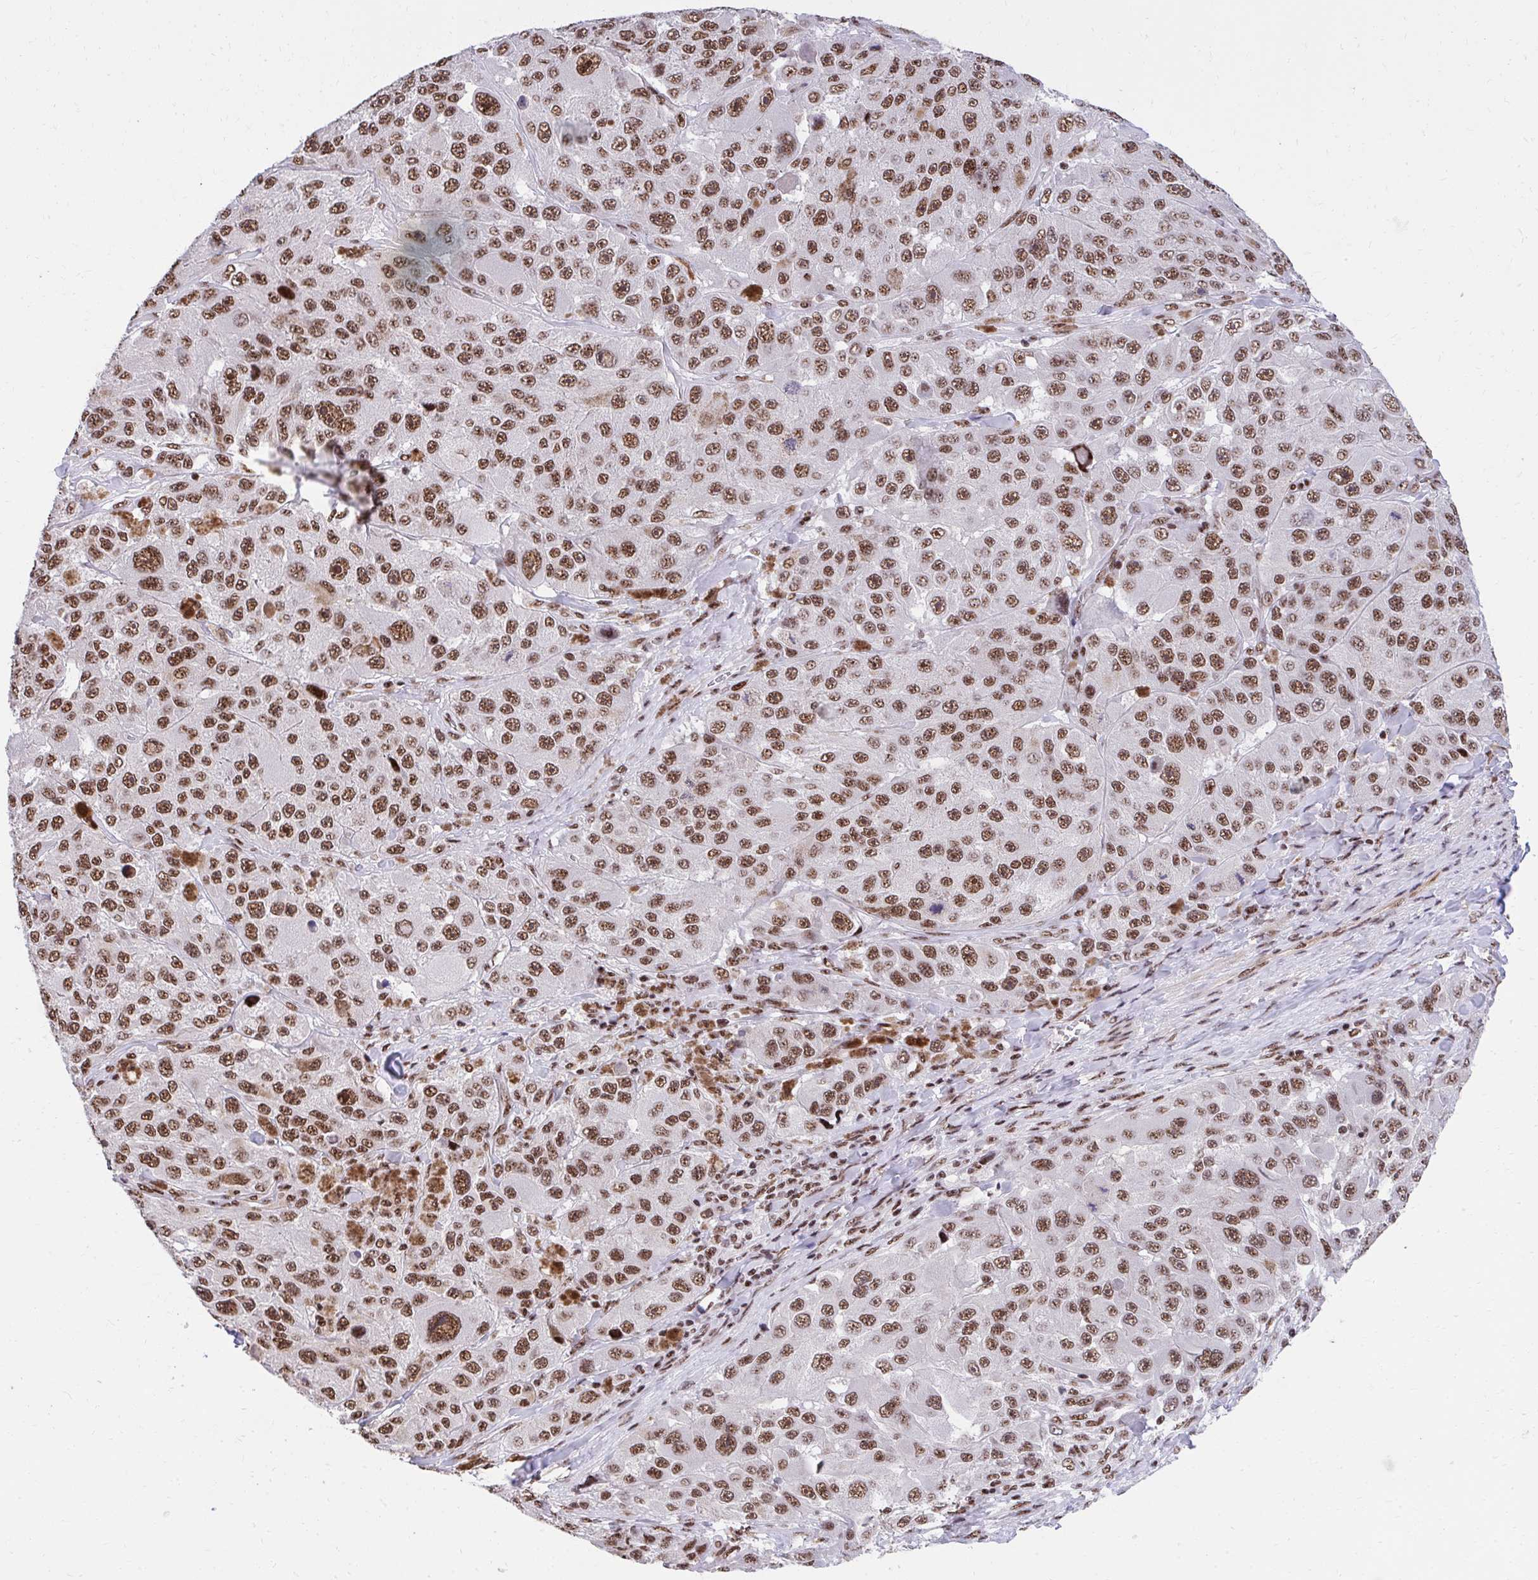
{"staining": {"intensity": "moderate", "quantity": ">75%", "location": "nuclear"}, "tissue": "melanoma", "cell_type": "Tumor cells", "image_type": "cancer", "snomed": [{"axis": "morphology", "description": "Malignant melanoma, Metastatic site"}, {"axis": "topography", "description": "Lymph node"}], "caption": "DAB immunohistochemical staining of malignant melanoma (metastatic site) reveals moderate nuclear protein expression in approximately >75% of tumor cells. The protein is shown in brown color, while the nuclei are stained blue.", "gene": "SYNE4", "patient": {"sex": "male", "age": 62}}